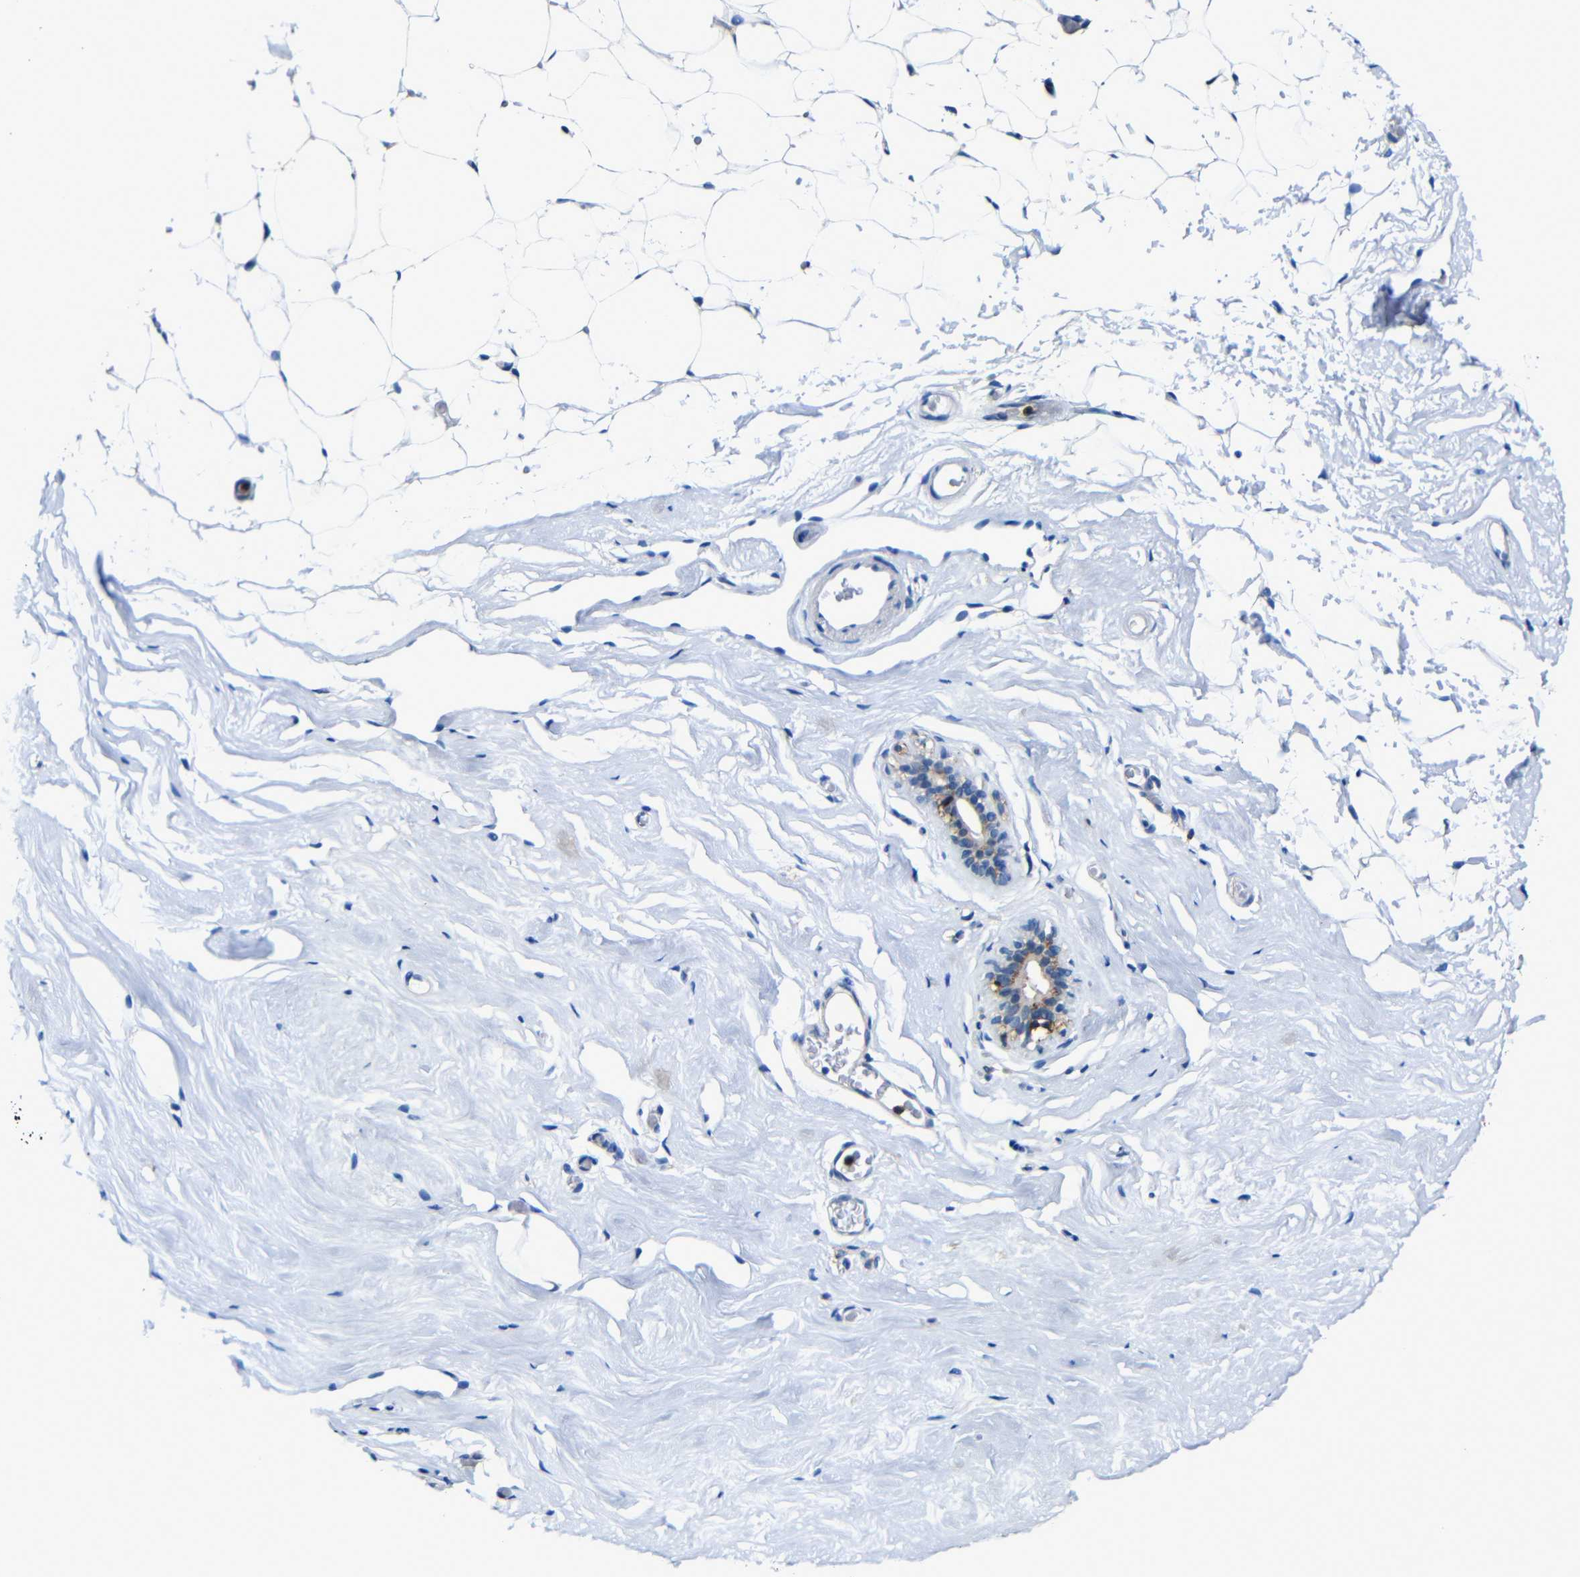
{"staining": {"intensity": "negative", "quantity": "none", "location": "none"}, "tissue": "breast", "cell_type": "Adipocytes", "image_type": "normal", "snomed": [{"axis": "morphology", "description": "Normal tissue, NOS"}, {"axis": "topography", "description": "Breast"}], "caption": "An immunohistochemistry image of benign breast is shown. There is no staining in adipocytes of breast.", "gene": "P2RY12", "patient": {"sex": "female", "age": 75}}